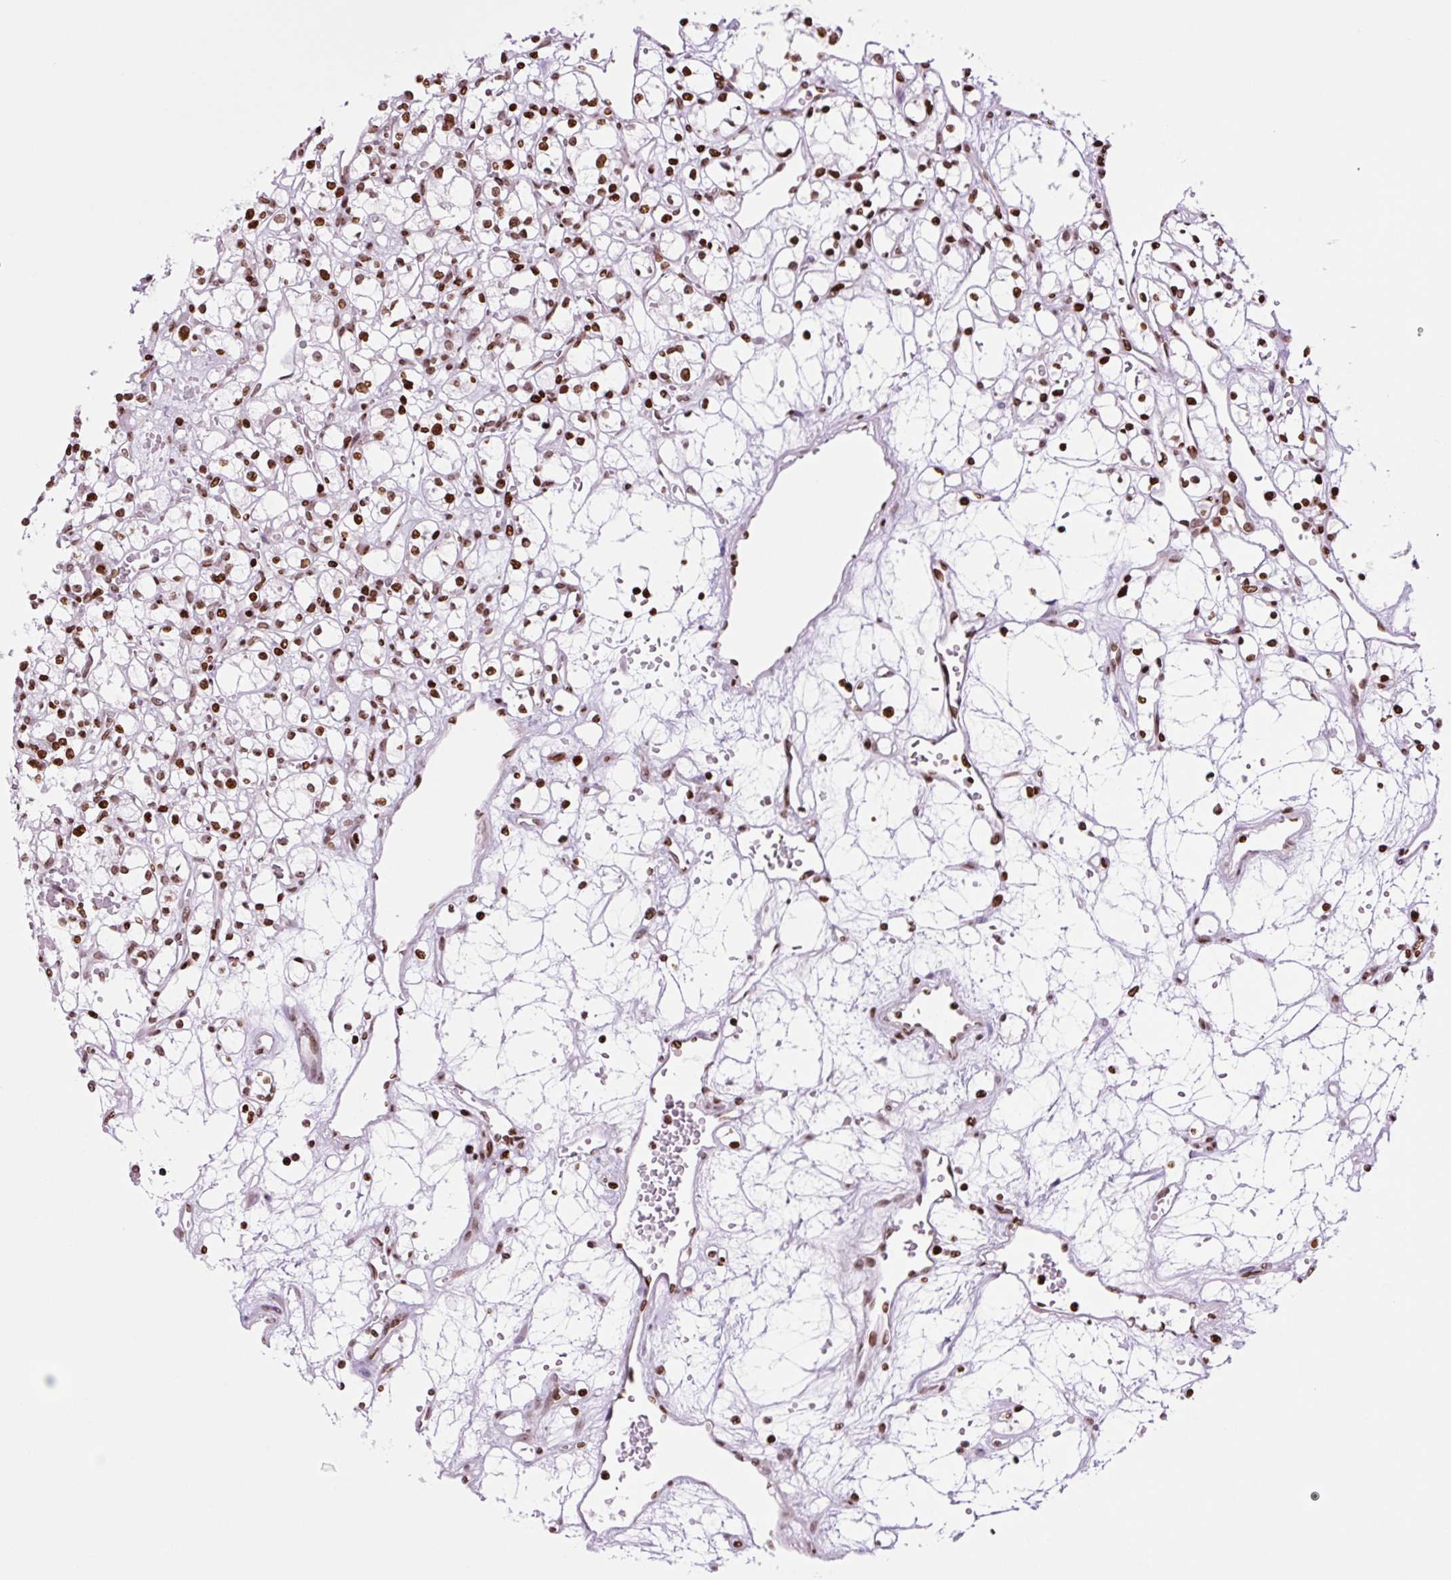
{"staining": {"intensity": "strong", "quantity": "25%-75%", "location": "nuclear"}, "tissue": "renal cancer", "cell_type": "Tumor cells", "image_type": "cancer", "snomed": [{"axis": "morphology", "description": "Adenocarcinoma, NOS"}, {"axis": "topography", "description": "Kidney"}], "caption": "High-power microscopy captured an immunohistochemistry micrograph of adenocarcinoma (renal), revealing strong nuclear staining in approximately 25%-75% of tumor cells.", "gene": "H1-3", "patient": {"sex": "female", "age": 59}}